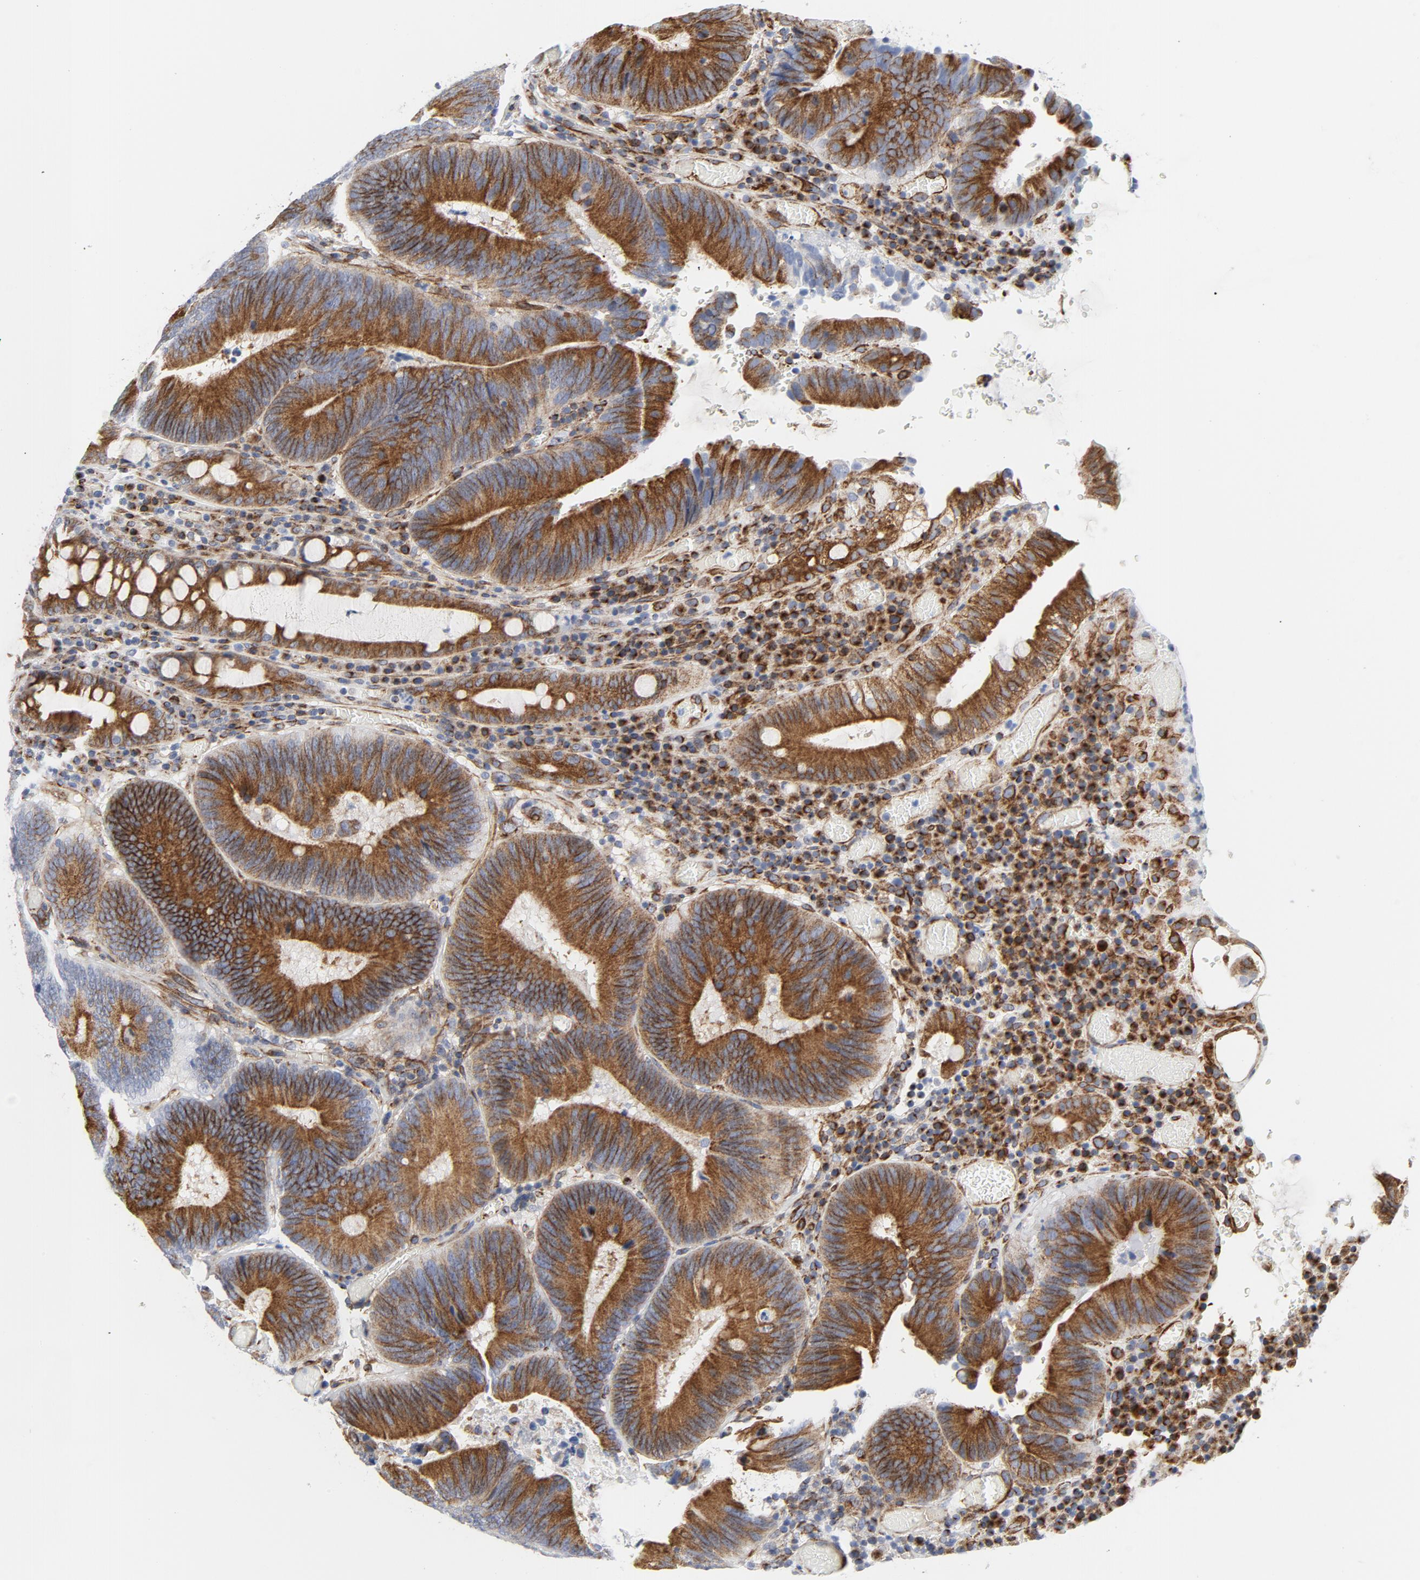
{"staining": {"intensity": "strong", "quantity": ">75%", "location": "cytoplasmic/membranous"}, "tissue": "colorectal cancer", "cell_type": "Tumor cells", "image_type": "cancer", "snomed": [{"axis": "morphology", "description": "Normal tissue, NOS"}, {"axis": "morphology", "description": "Adenocarcinoma, NOS"}, {"axis": "topography", "description": "Colon"}], "caption": "A photomicrograph showing strong cytoplasmic/membranous positivity in approximately >75% of tumor cells in adenocarcinoma (colorectal), as visualized by brown immunohistochemical staining.", "gene": "TUBB1", "patient": {"sex": "female", "age": 78}}